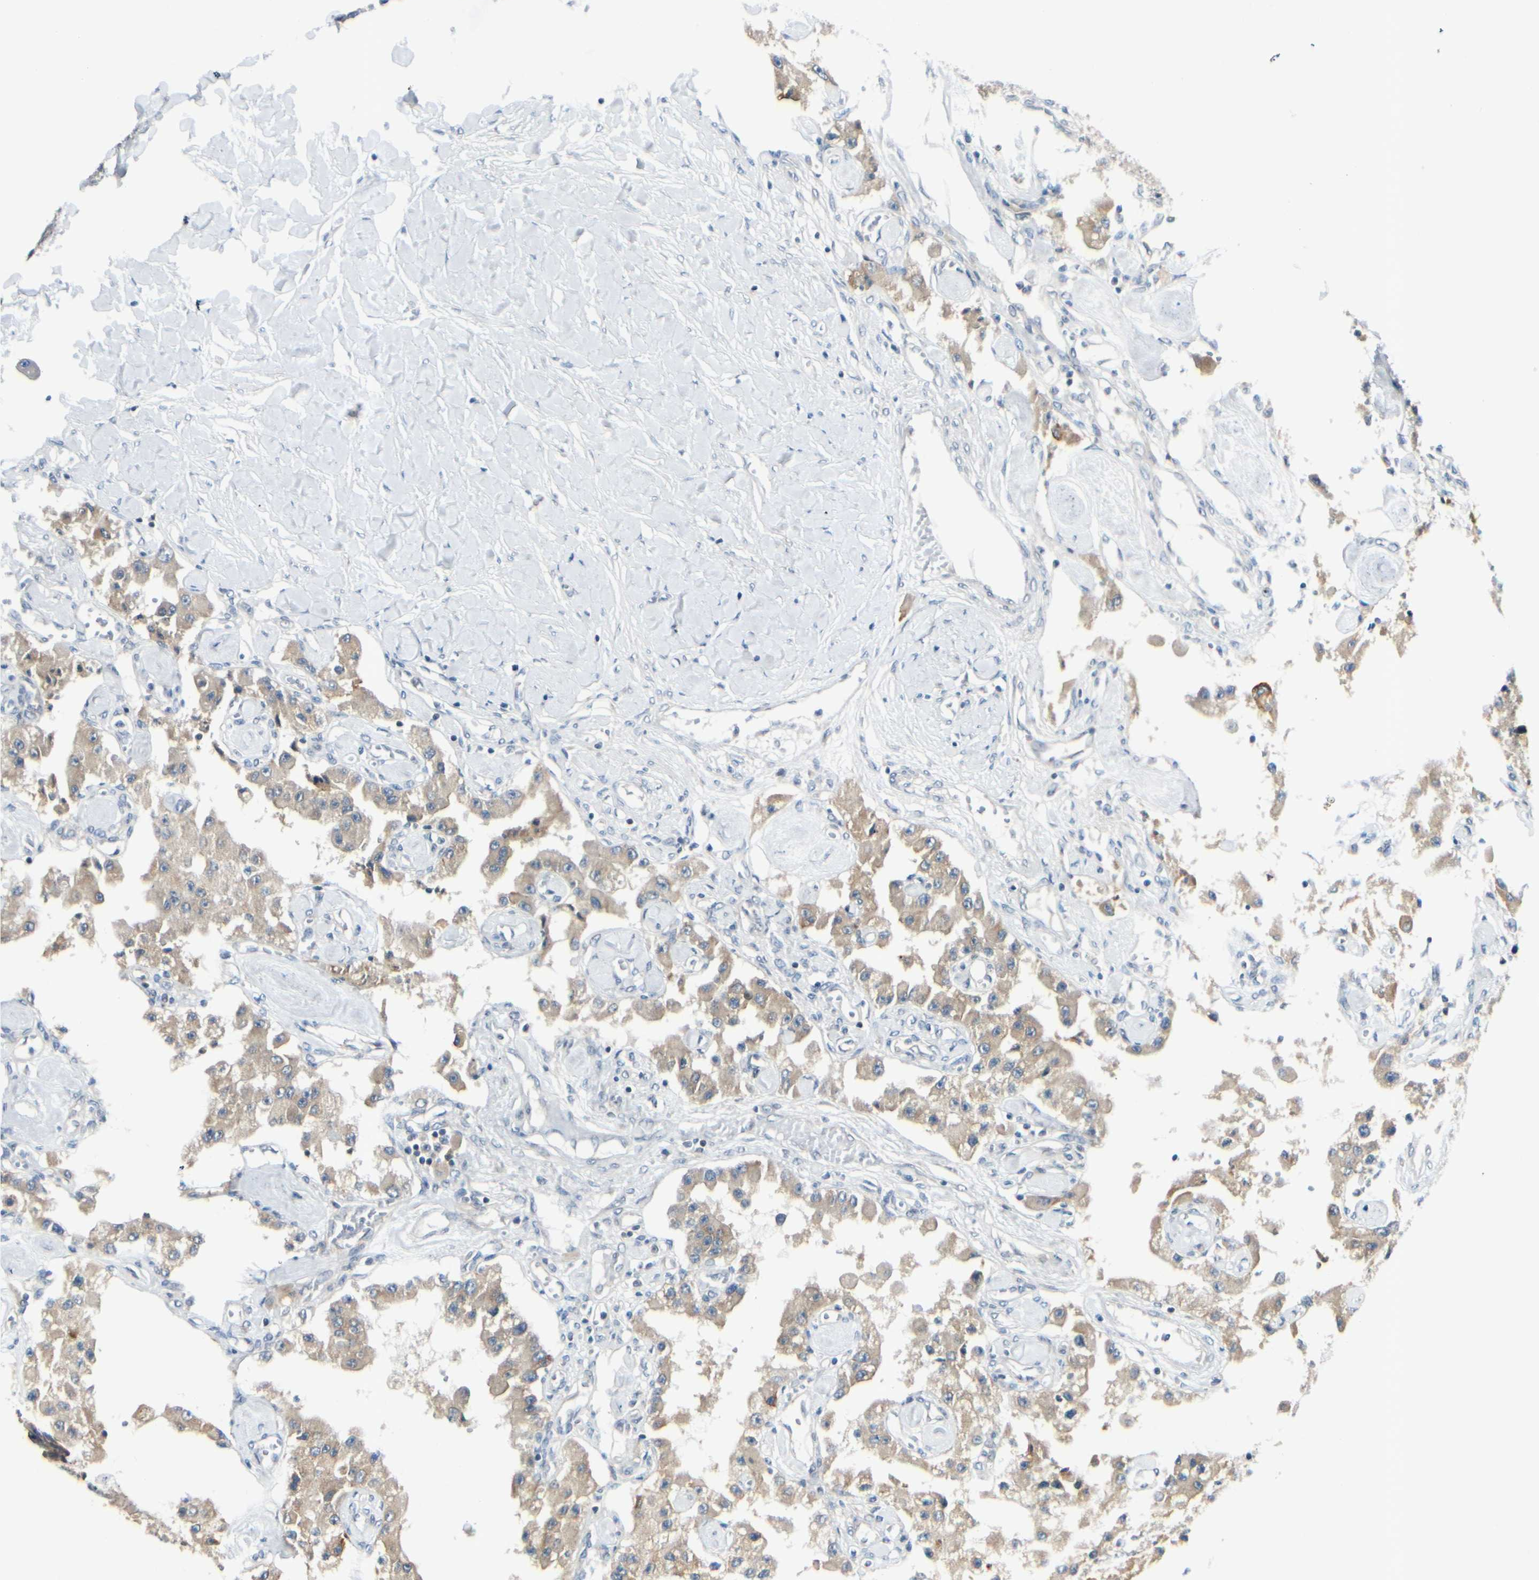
{"staining": {"intensity": "weak", "quantity": ">75%", "location": "cytoplasmic/membranous"}, "tissue": "carcinoid", "cell_type": "Tumor cells", "image_type": "cancer", "snomed": [{"axis": "morphology", "description": "Carcinoid, malignant, NOS"}, {"axis": "topography", "description": "Pancreas"}], "caption": "Carcinoid (malignant) tissue displays weak cytoplasmic/membranous positivity in about >75% of tumor cells", "gene": "BNIP1", "patient": {"sex": "male", "age": 41}}